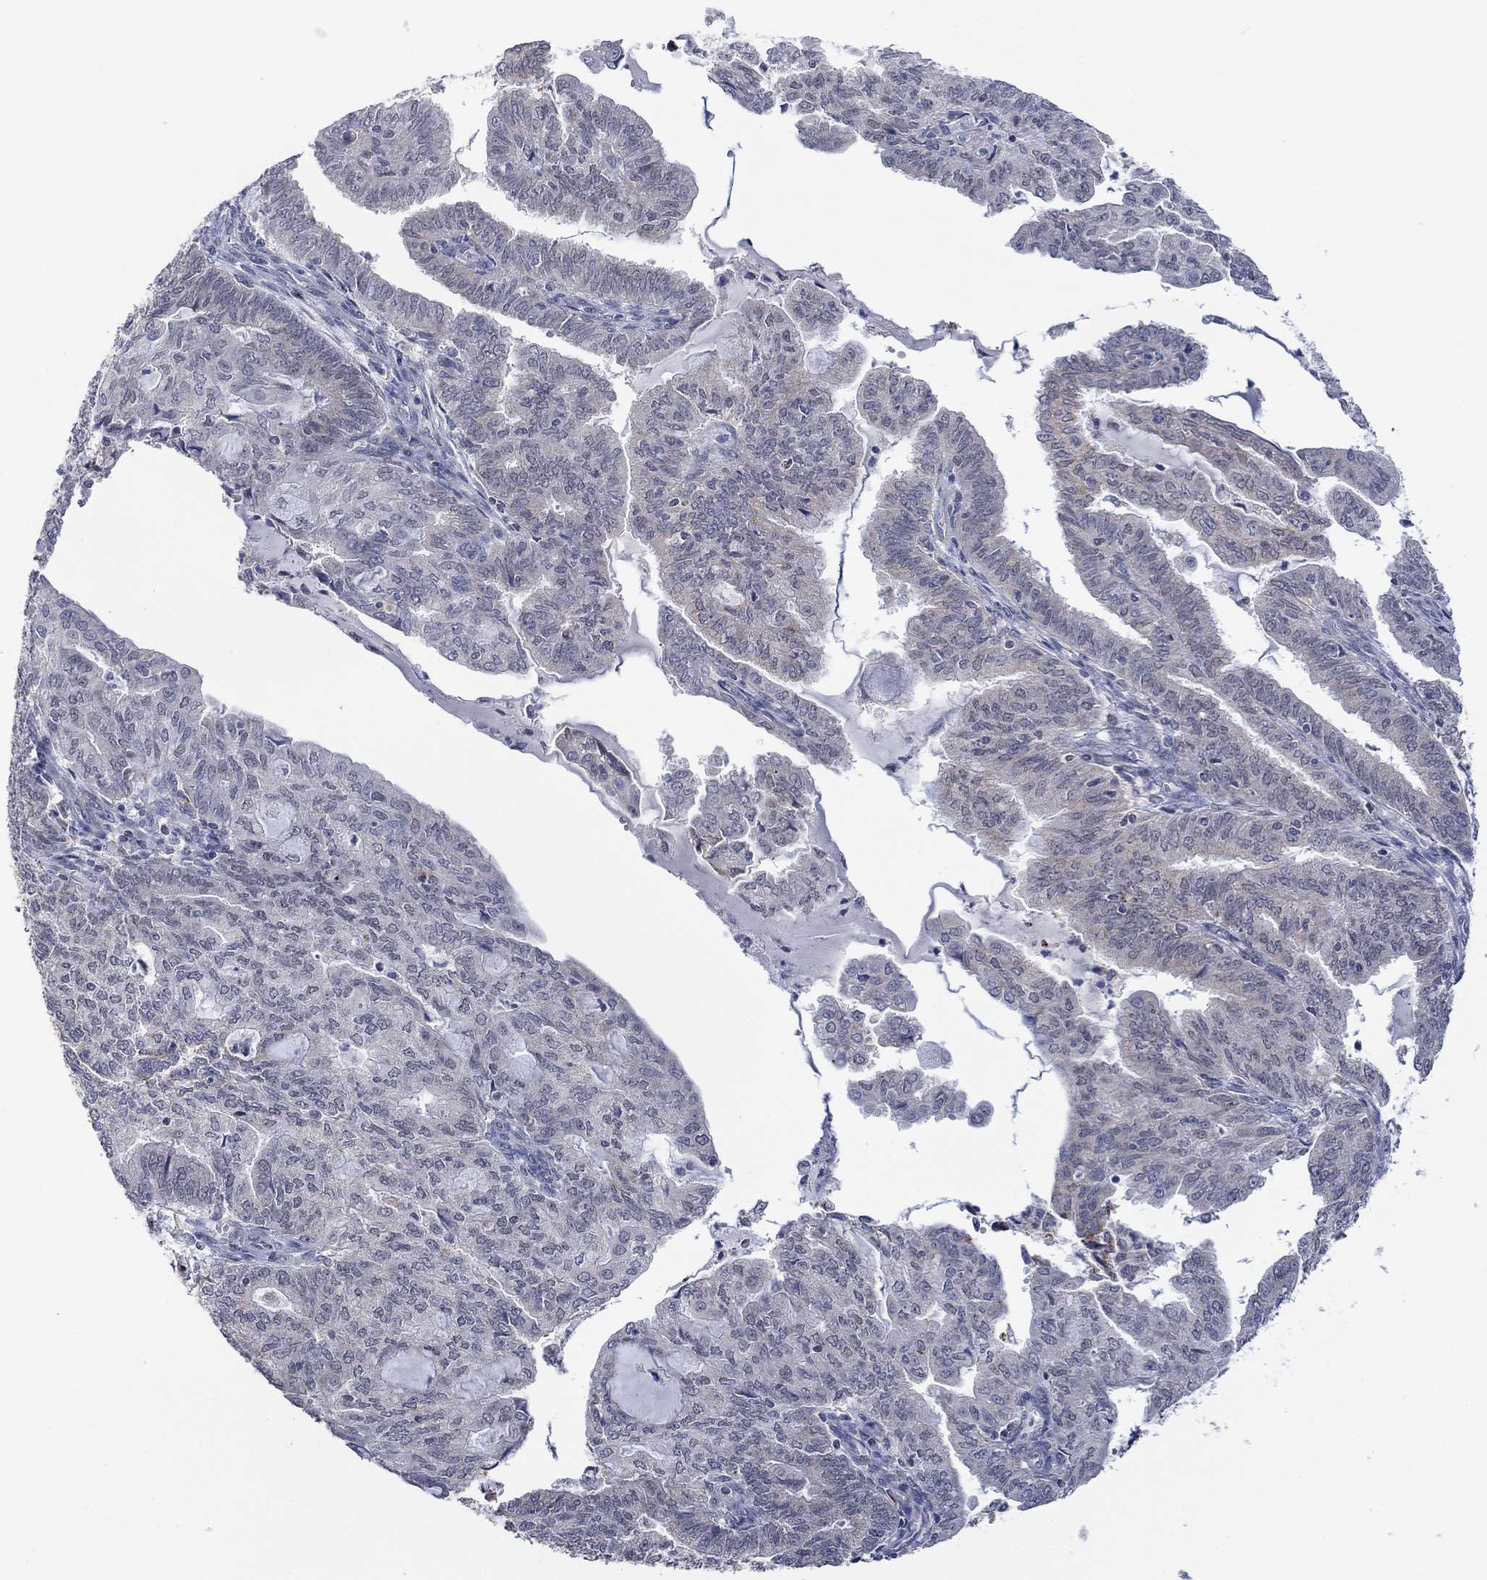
{"staining": {"intensity": "negative", "quantity": "none", "location": "none"}, "tissue": "endometrial cancer", "cell_type": "Tumor cells", "image_type": "cancer", "snomed": [{"axis": "morphology", "description": "Adenocarcinoma, NOS"}, {"axis": "topography", "description": "Endometrium"}], "caption": "Image shows no protein positivity in tumor cells of endometrial cancer (adenocarcinoma) tissue.", "gene": "SLC48A1", "patient": {"sex": "female", "age": 82}}